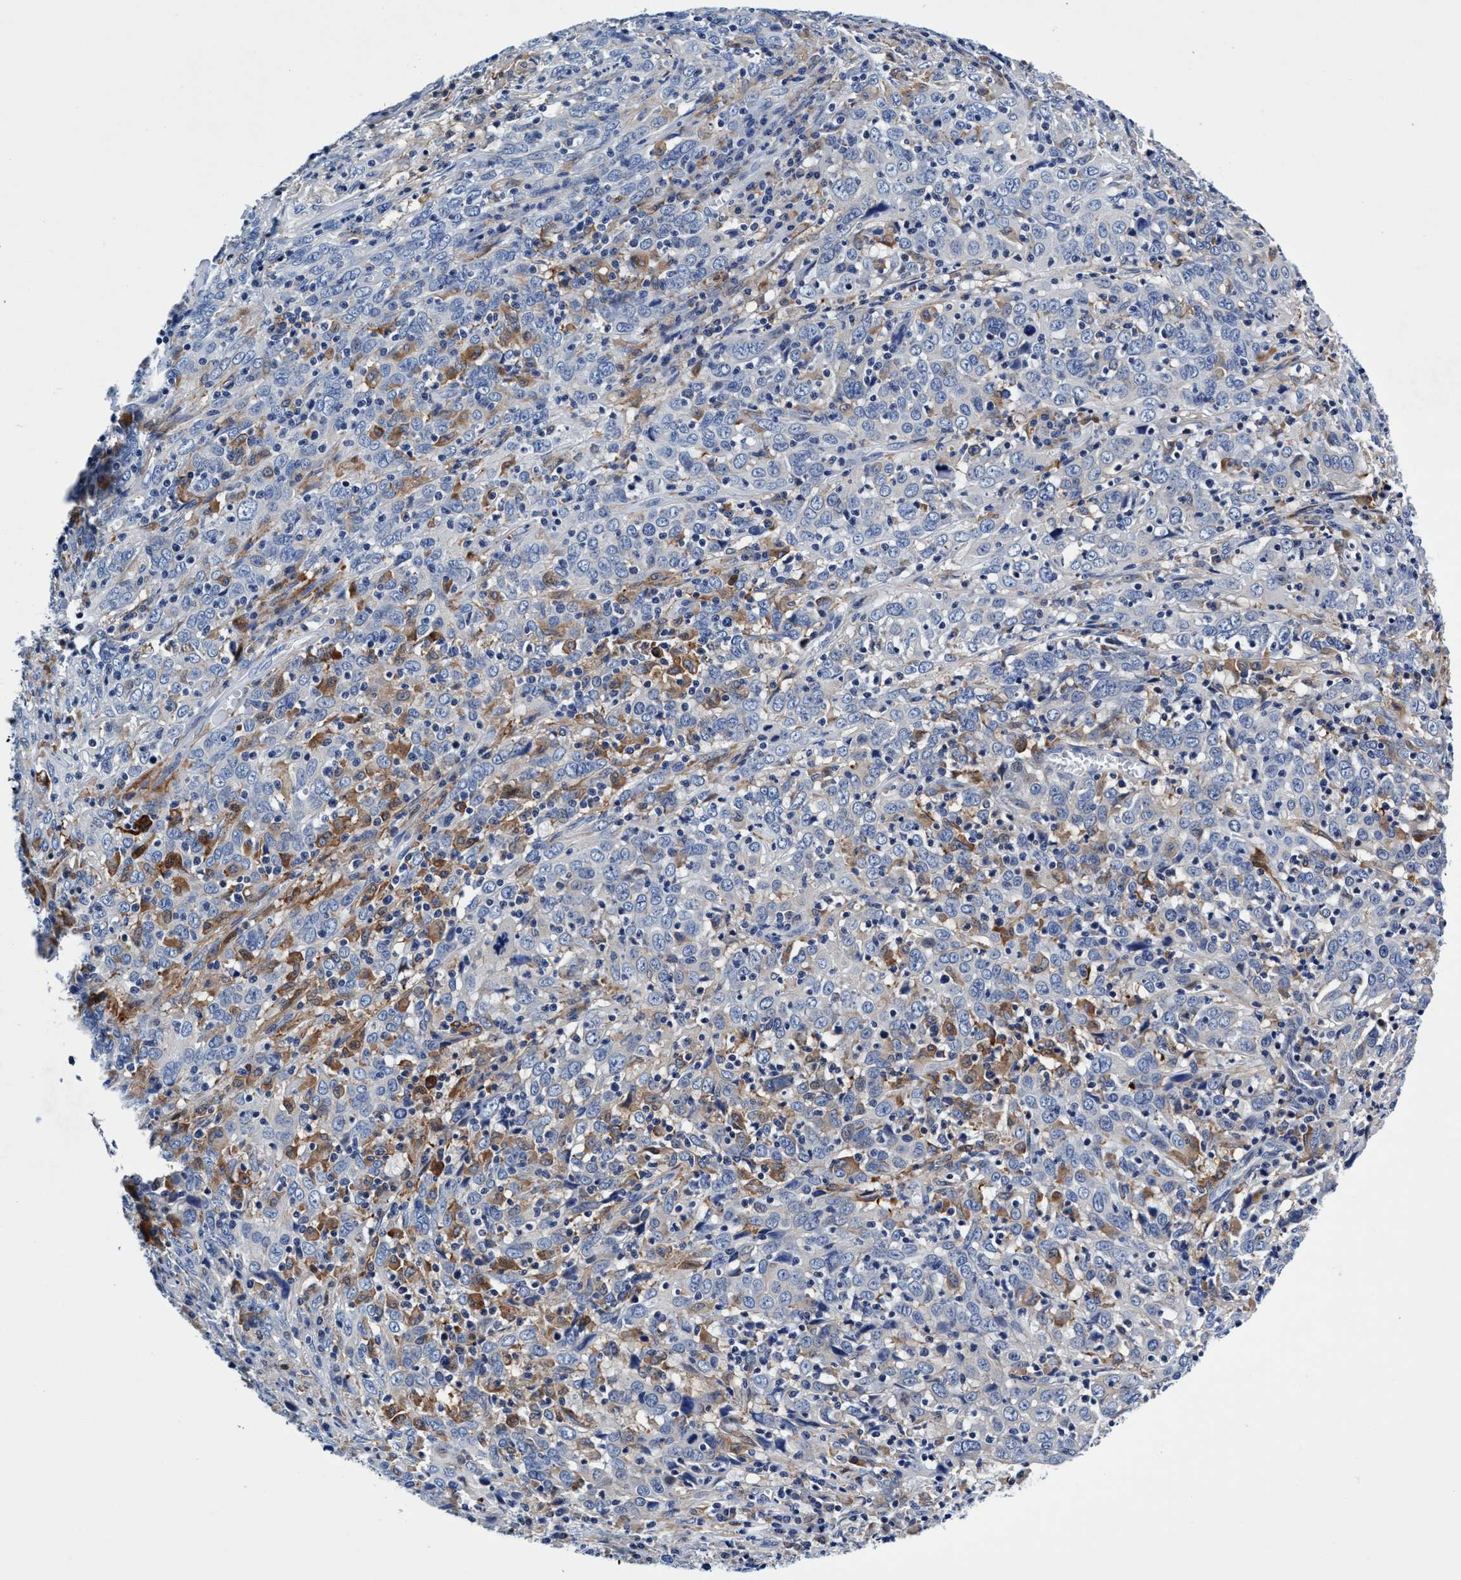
{"staining": {"intensity": "moderate", "quantity": "<25%", "location": "cytoplasmic/membranous"}, "tissue": "cervical cancer", "cell_type": "Tumor cells", "image_type": "cancer", "snomed": [{"axis": "morphology", "description": "Squamous cell carcinoma, NOS"}, {"axis": "topography", "description": "Cervix"}], "caption": "Immunohistochemical staining of human cervical cancer (squamous cell carcinoma) demonstrates moderate cytoplasmic/membranous protein positivity in about <25% of tumor cells.", "gene": "UBALD2", "patient": {"sex": "female", "age": 46}}